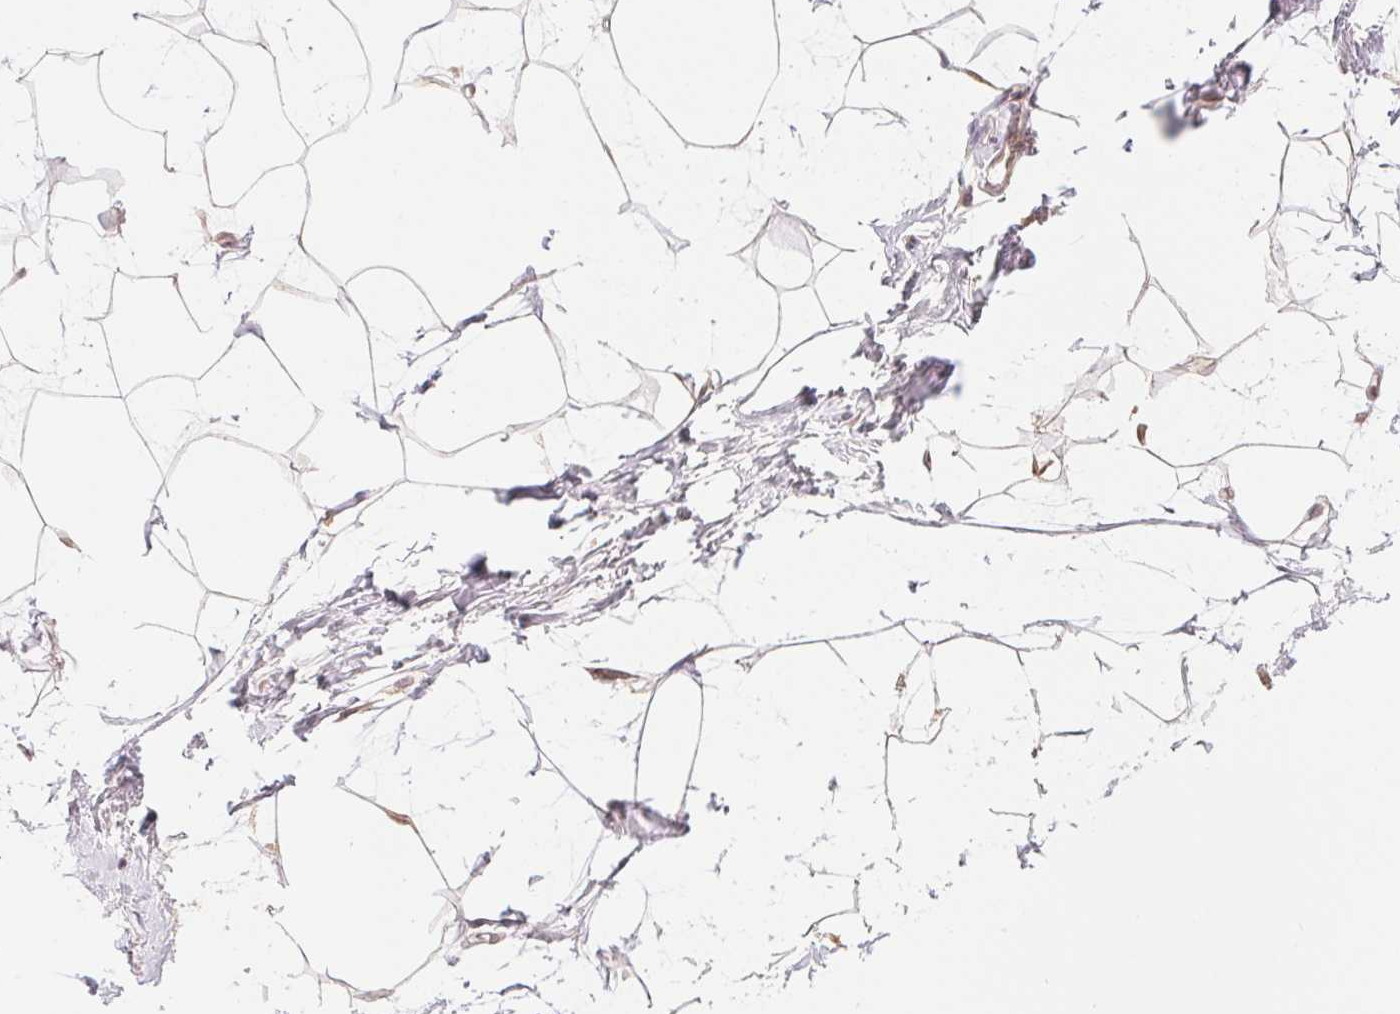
{"staining": {"intensity": "negative", "quantity": "none", "location": "none"}, "tissue": "breast", "cell_type": "Adipocytes", "image_type": "normal", "snomed": [{"axis": "morphology", "description": "Normal tissue, NOS"}, {"axis": "topography", "description": "Breast"}], "caption": "Immunohistochemistry image of benign breast stained for a protein (brown), which reveals no staining in adipocytes. (Brightfield microscopy of DAB immunohistochemistry at high magnification).", "gene": "CDC123", "patient": {"sex": "female", "age": 45}}